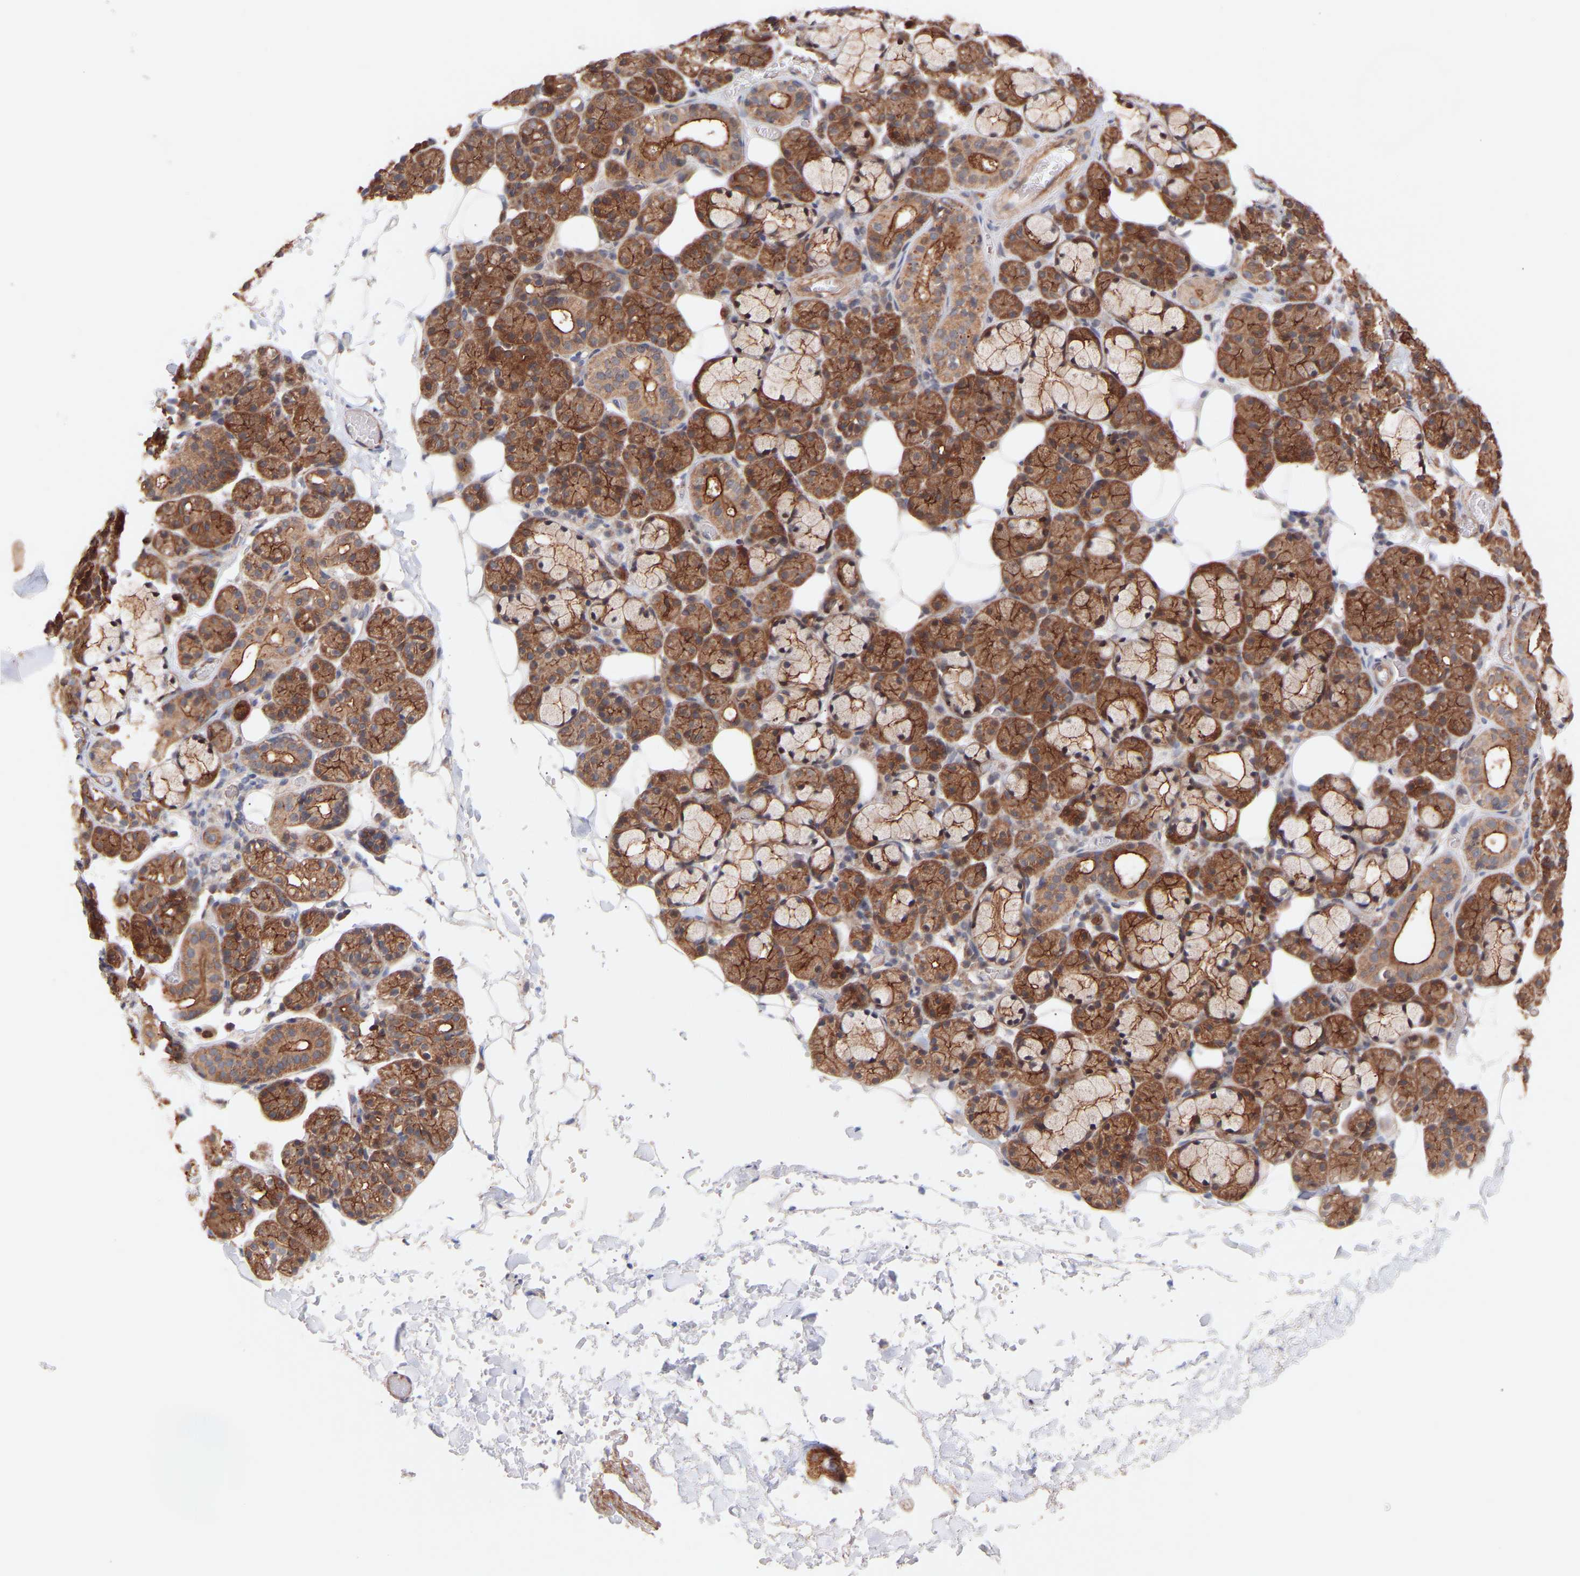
{"staining": {"intensity": "moderate", "quantity": ">75%", "location": "cytoplasmic/membranous"}, "tissue": "salivary gland", "cell_type": "Glandular cells", "image_type": "normal", "snomed": [{"axis": "morphology", "description": "Normal tissue, NOS"}, {"axis": "topography", "description": "Salivary gland"}], "caption": "DAB immunohistochemical staining of normal salivary gland demonstrates moderate cytoplasmic/membranous protein expression in about >75% of glandular cells. The protein is stained brown, and the nuclei are stained in blue (DAB IHC with brightfield microscopy, high magnification).", "gene": "PDLIM5", "patient": {"sex": "male", "age": 63}}